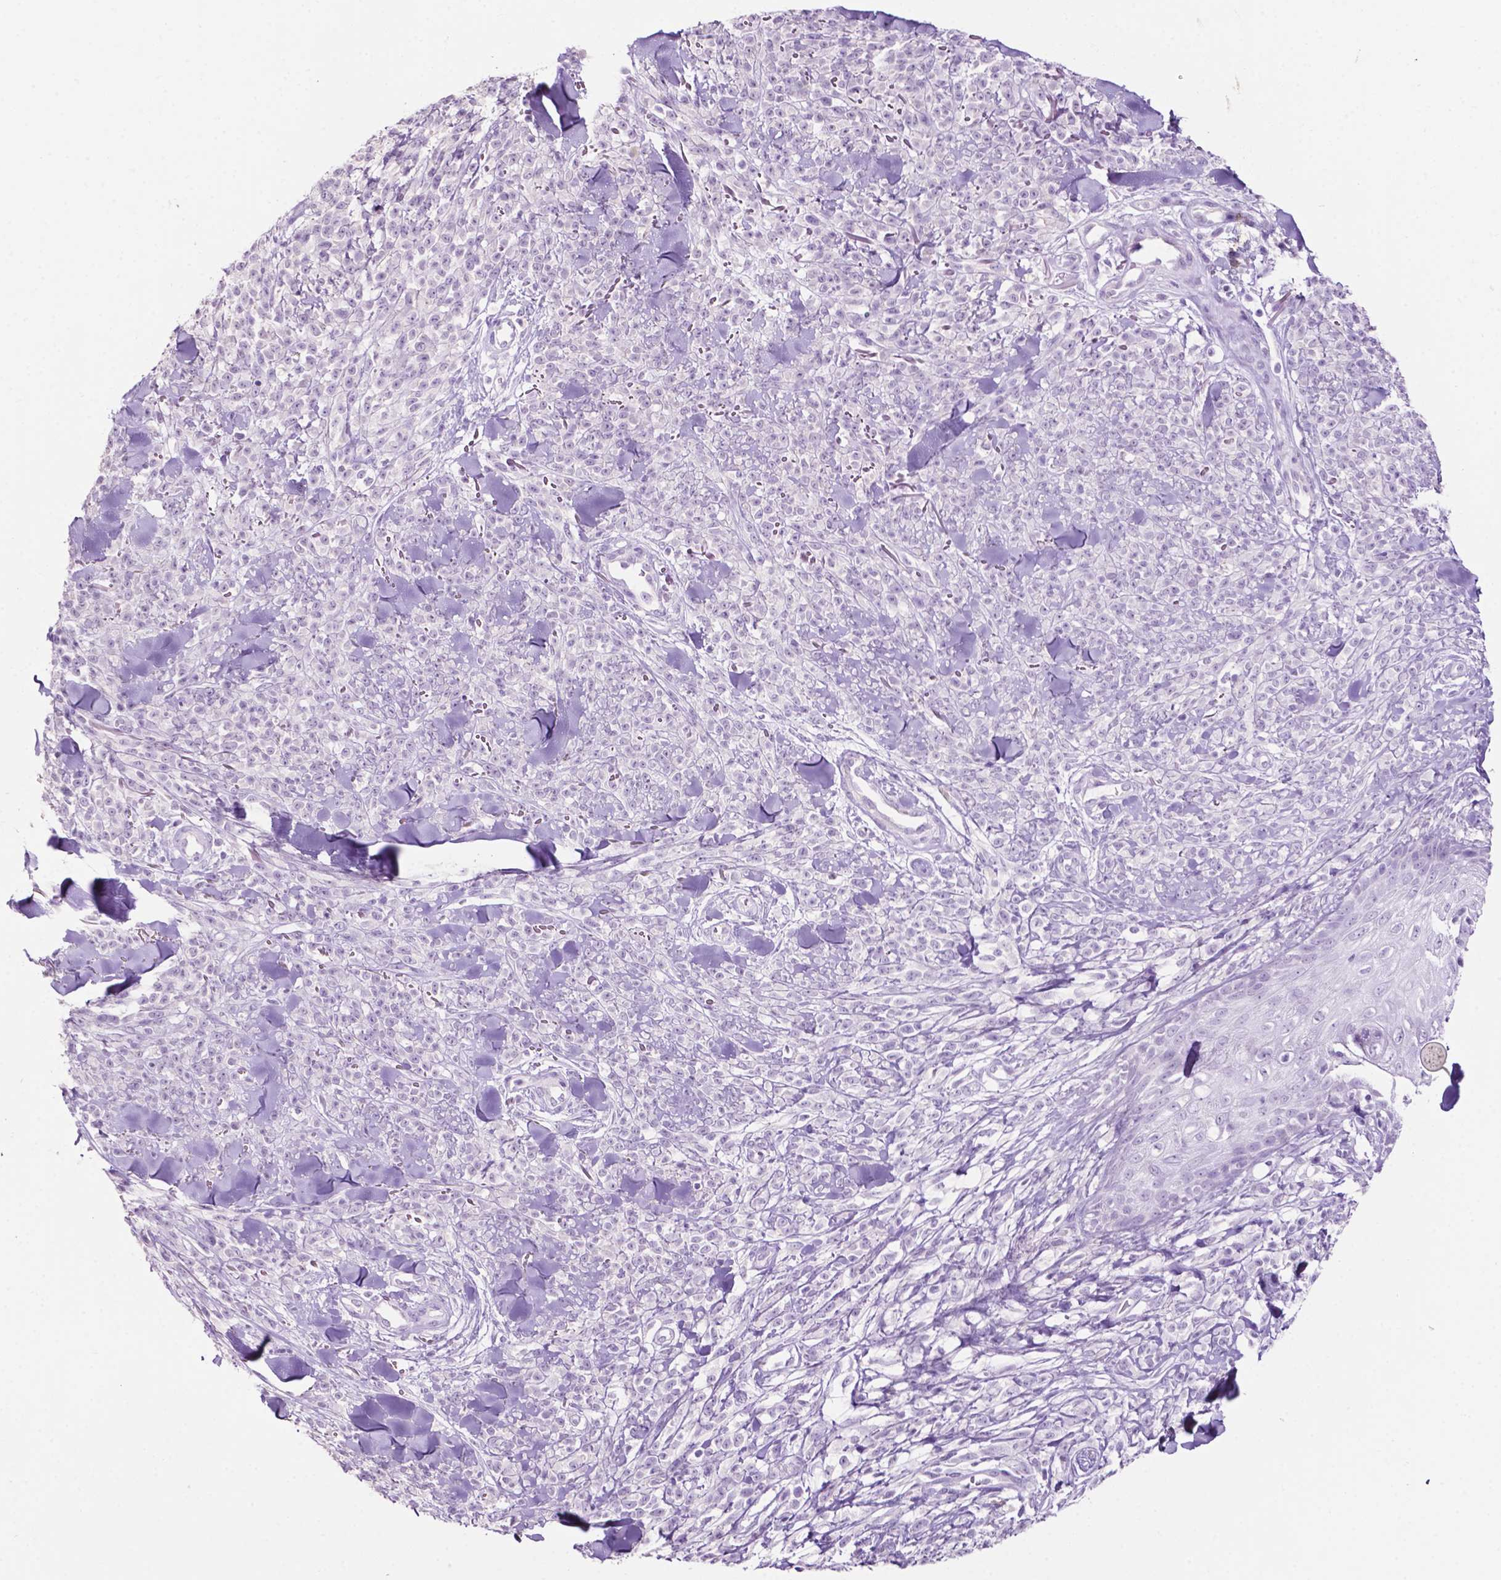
{"staining": {"intensity": "negative", "quantity": "none", "location": "none"}, "tissue": "melanoma", "cell_type": "Tumor cells", "image_type": "cancer", "snomed": [{"axis": "morphology", "description": "Malignant melanoma, NOS"}, {"axis": "topography", "description": "Skin"}, {"axis": "topography", "description": "Skin of trunk"}], "caption": "Immunohistochemistry histopathology image of human malignant melanoma stained for a protein (brown), which shows no expression in tumor cells. Brightfield microscopy of IHC stained with DAB (3,3'-diaminobenzidine) (brown) and hematoxylin (blue), captured at high magnification.", "gene": "PHGR1", "patient": {"sex": "male", "age": 74}}